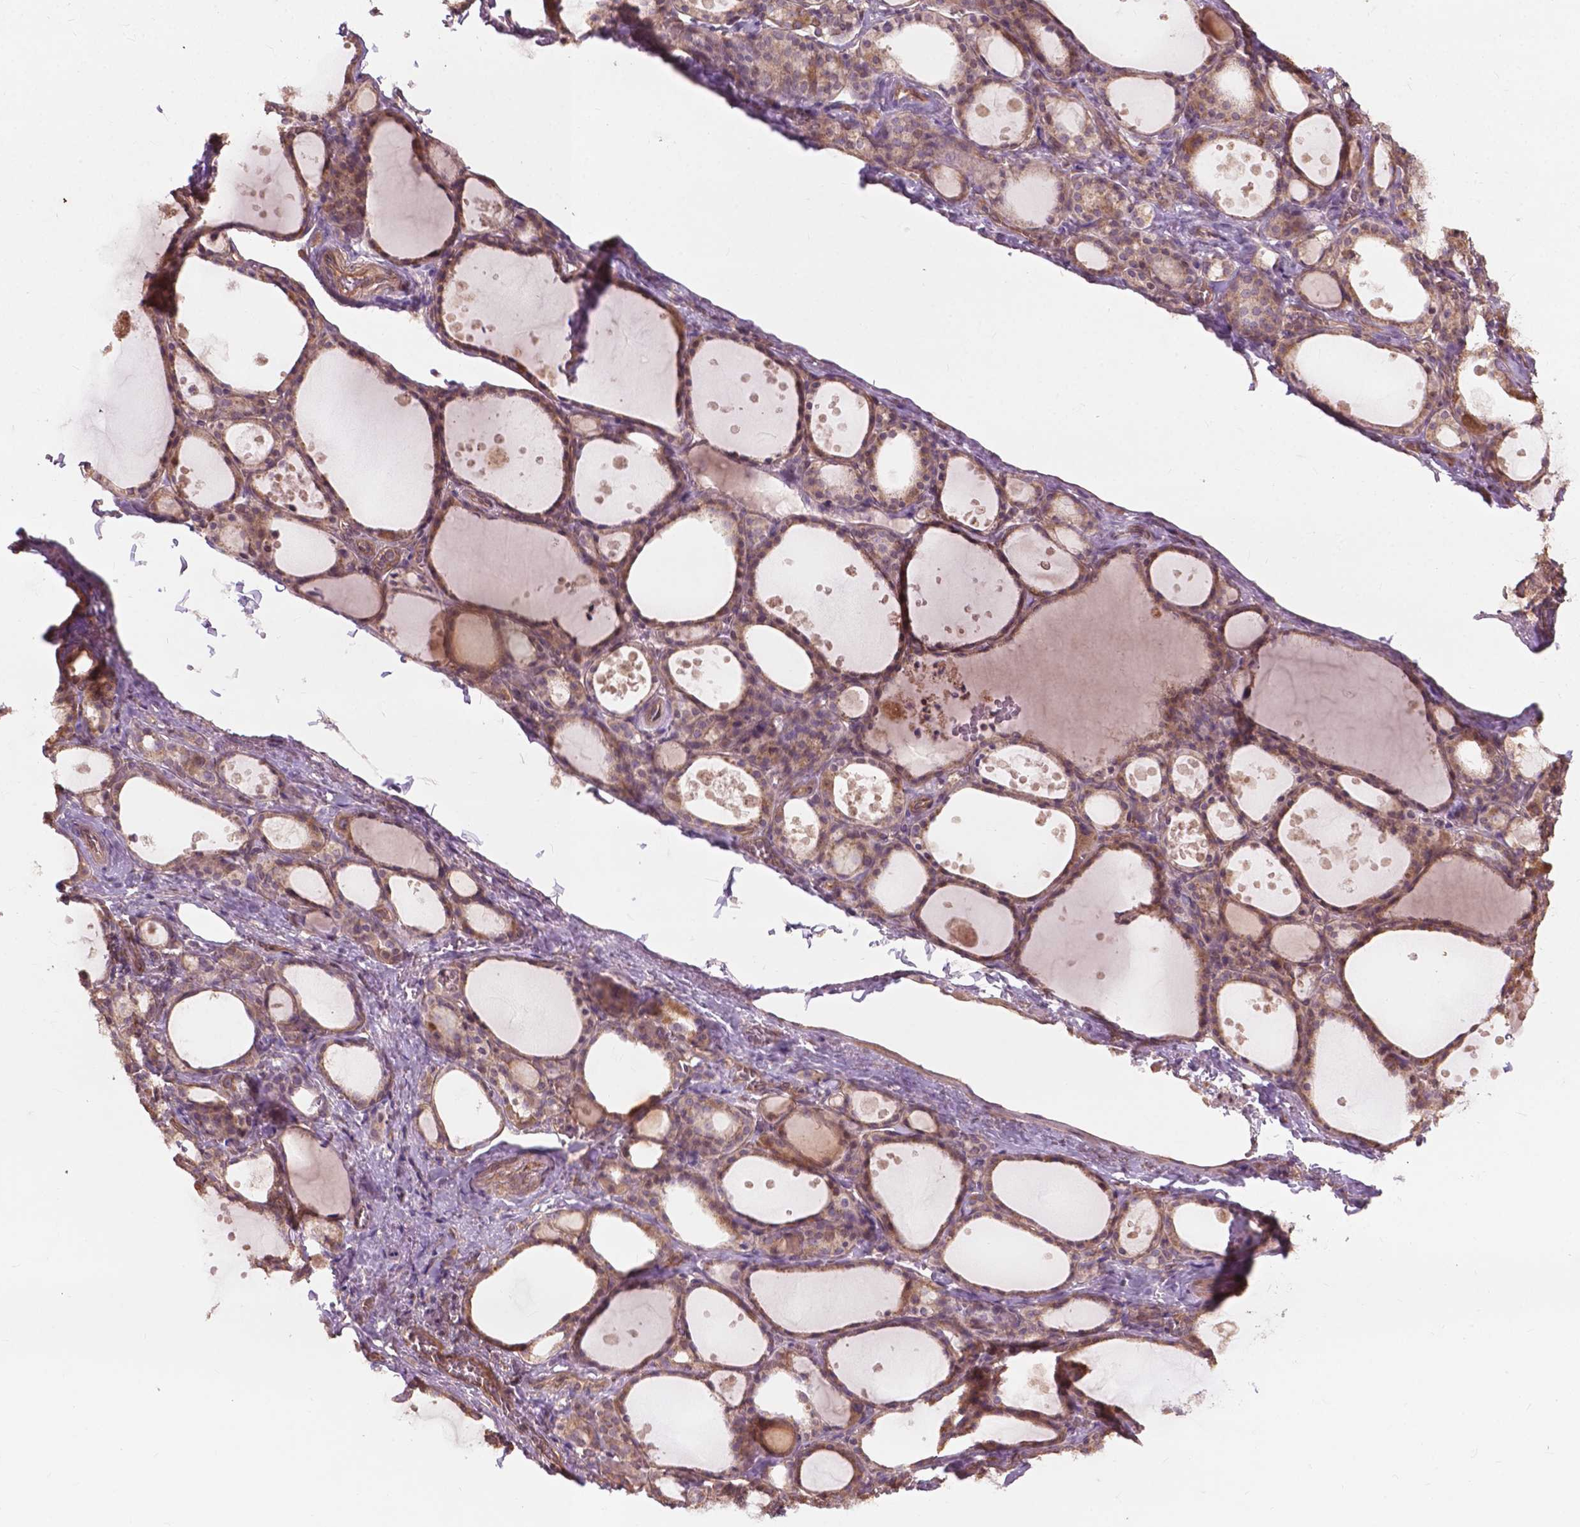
{"staining": {"intensity": "weak", "quantity": "25%-75%", "location": "cytoplasmic/membranous"}, "tissue": "thyroid gland", "cell_type": "Glandular cells", "image_type": "normal", "snomed": [{"axis": "morphology", "description": "Normal tissue, NOS"}, {"axis": "topography", "description": "Thyroid gland"}], "caption": "Protein staining of normal thyroid gland exhibits weak cytoplasmic/membranous positivity in about 25%-75% of glandular cells.", "gene": "CDC42BPA", "patient": {"sex": "male", "age": 68}}